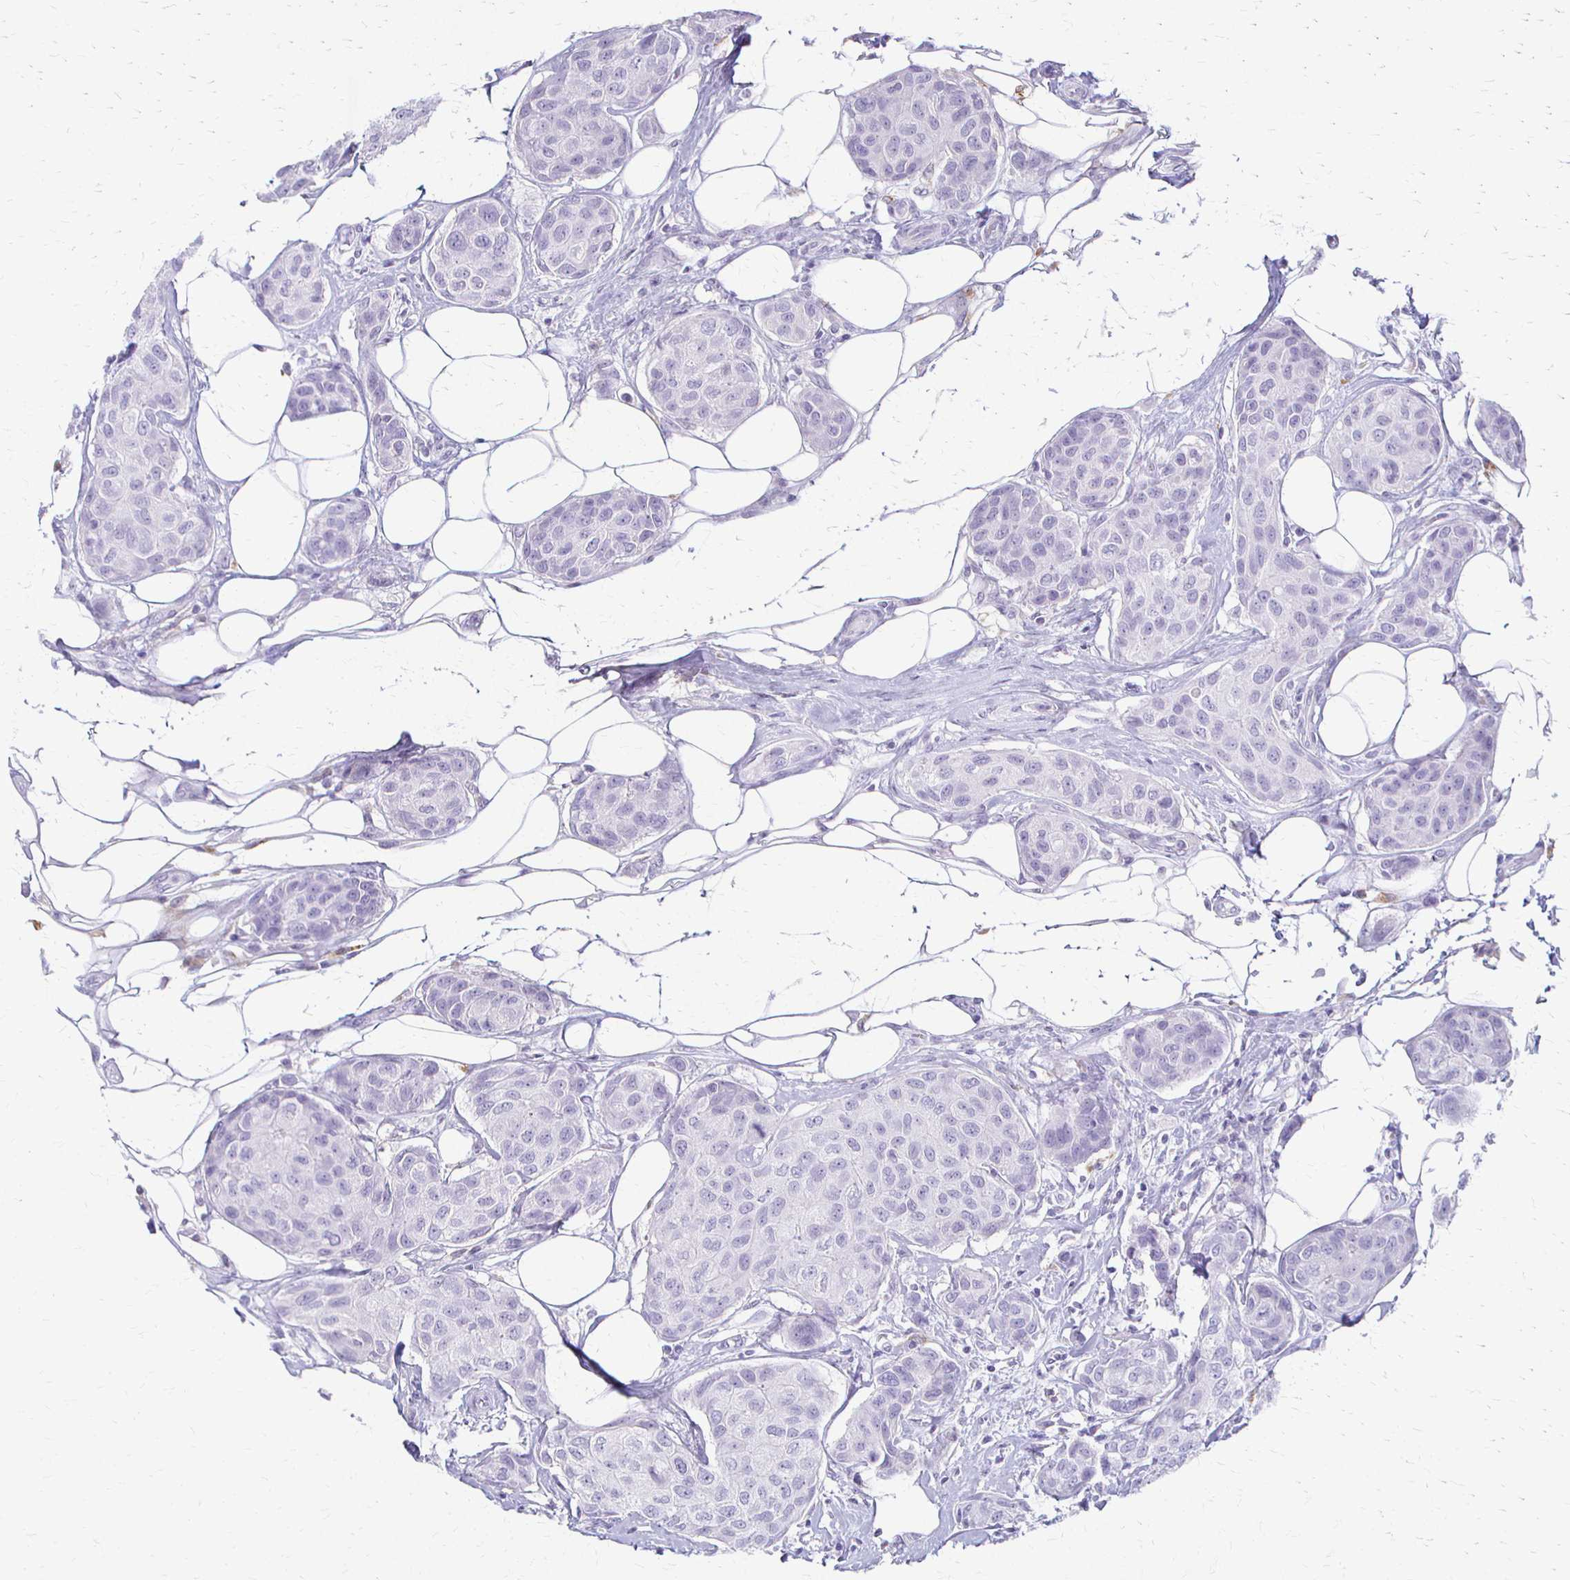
{"staining": {"intensity": "negative", "quantity": "none", "location": "none"}, "tissue": "breast cancer", "cell_type": "Tumor cells", "image_type": "cancer", "snomed": [{"axis": "morphology", "description": "Duct carcinoma"}, {"axis": "topography", "description": "Breast"}, {"axis": "topography", "description": "Lymph node"}], "caption": "A micrograph of human infiltrating ductal carcinoma (breast) is negative for staining in tumor cells.", "gene": "ACP5", "patient": {"sex": "female", "age": 80}}